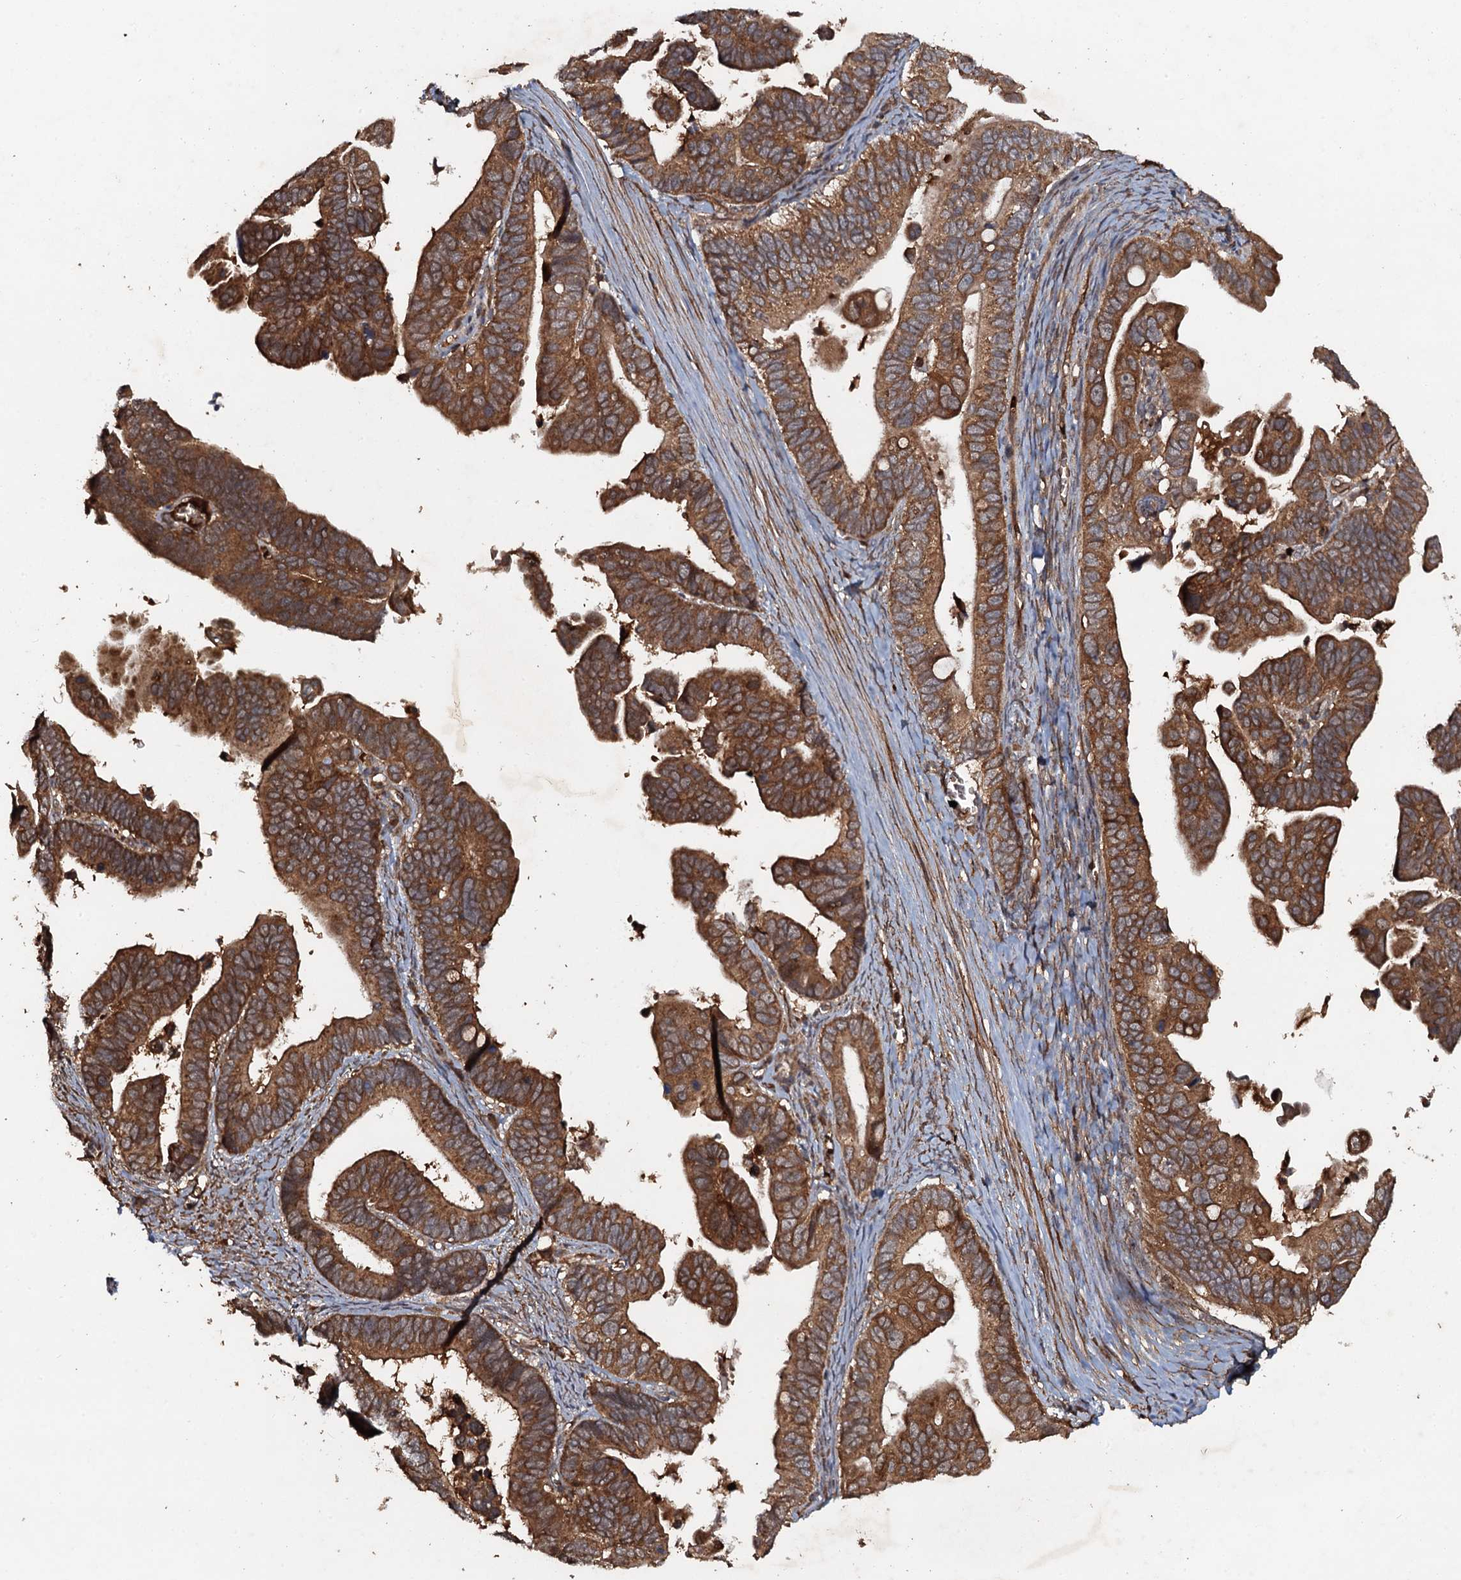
{"staining": {"intensity": "strong", "quantity": ">75%", "location": "cytoplasmic/membranous"}, "tissue": "ovarian cancer", "cell_type": "Tumor cells", "image_type": "cancer", "snomed": [{"axis": "morphology", "description": "Cystadenocarcinoma, serous, NOS"}, {"axis": "topography", "description": "Ovary"}], "caption": "The immunohistochemical stain highlights strong cytoplasmic/membranous positivity in tumor cells of ovarian cancer tissue.", "gene": "ADGRG3", "patient": {"sex": "female", "age": 56}}